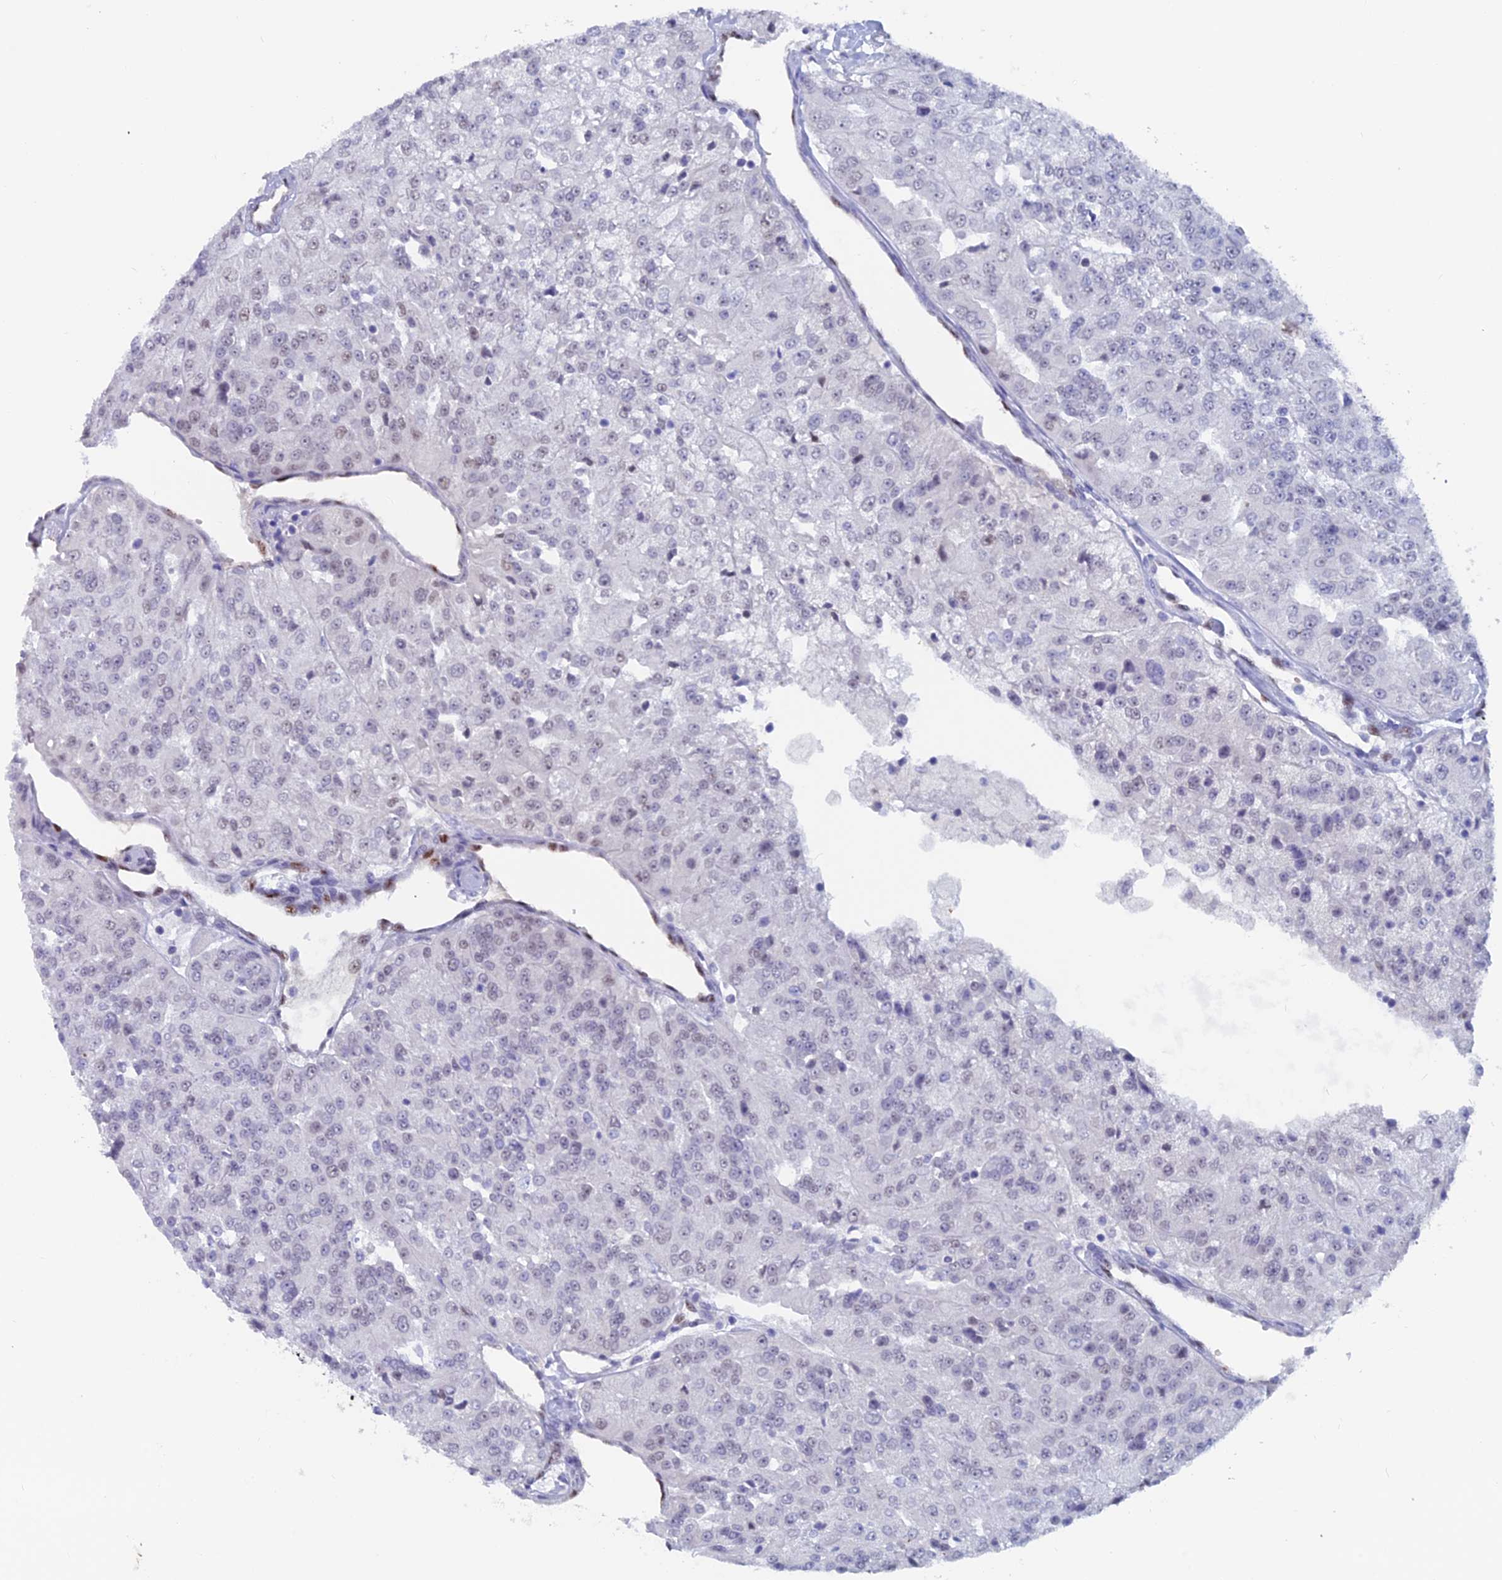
{"staining": {"intensity": "weak", "quantity": "<25%", "location": "nuclear"}, "tissue": "renal cancer", "cell_type": "Tumor cells", "image_type": "cancer", "snomed": [{"axis": "morphology", "description": "Adenocarcinoma, NOS"}, {"axis": "topography", "description": "Kidney"}], "caption": "An immunohistochemistry (IHC) image of renal cancer is shown. There is no staining in tumor cells of renal cancer. (DAB IHC with hematoxylin counter stain).", "gene": "NOL4L", "patient": {"sex": "female", "age": 63}}